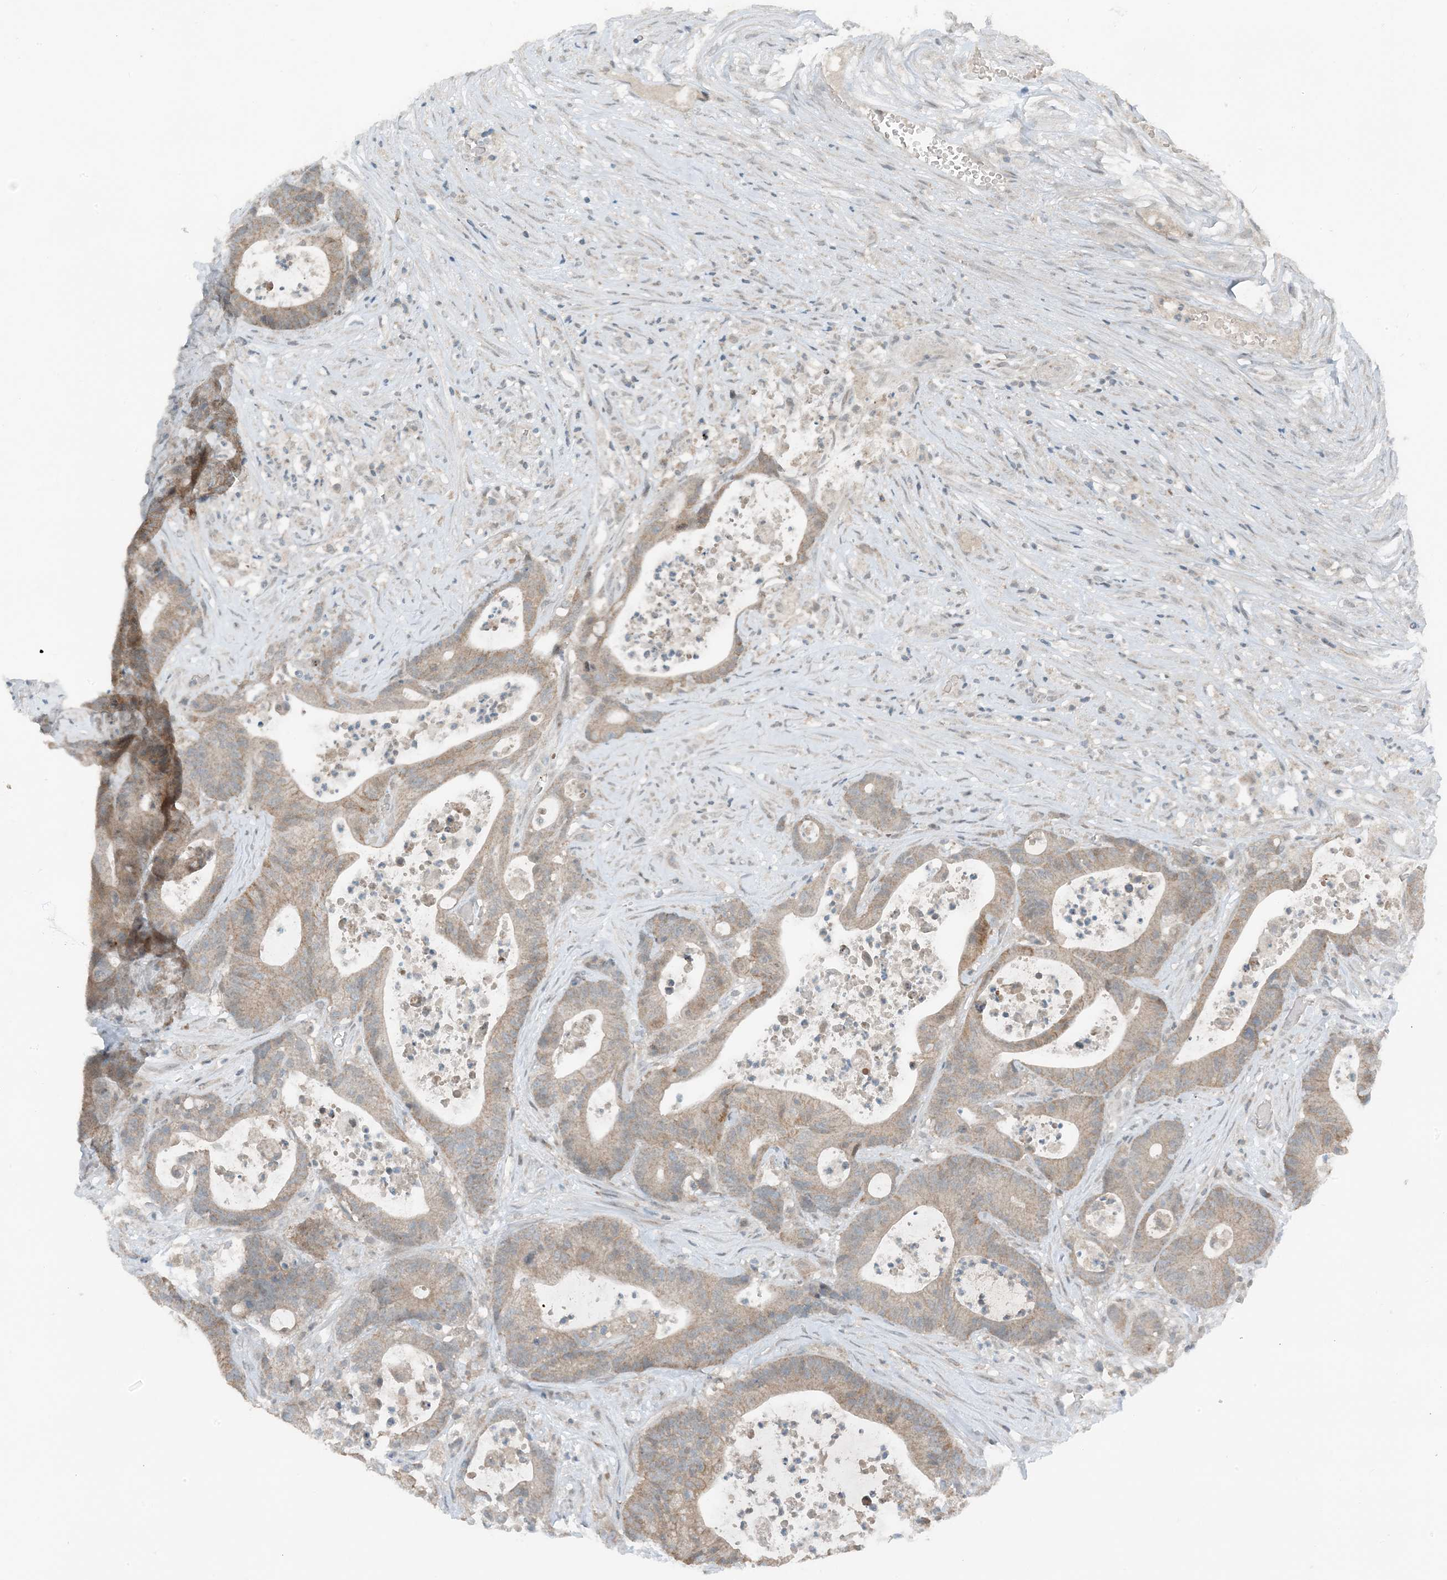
{"staining": {"intensity": "weak", "quantity": ">75%", "location": "cytoplasmic/membranous"}, "tissue": "colorectal cancer", "cell_type": "Tumor cells", "image_type": "cancer", "snomed": [{"axis": "morphology", "description": "Adenocarcinoma, NOS"}, {"axis": "topography", "description": "Colon"}], "caption": "Immunohistochemical staining of adenocarcinoma (colorectal) exhibits low levels of weak cytoplasmic/membranous protein staining in about >75% of tumor cells.", "gene": "MITD1", "patient": {"sex": "female", "age": 84}}